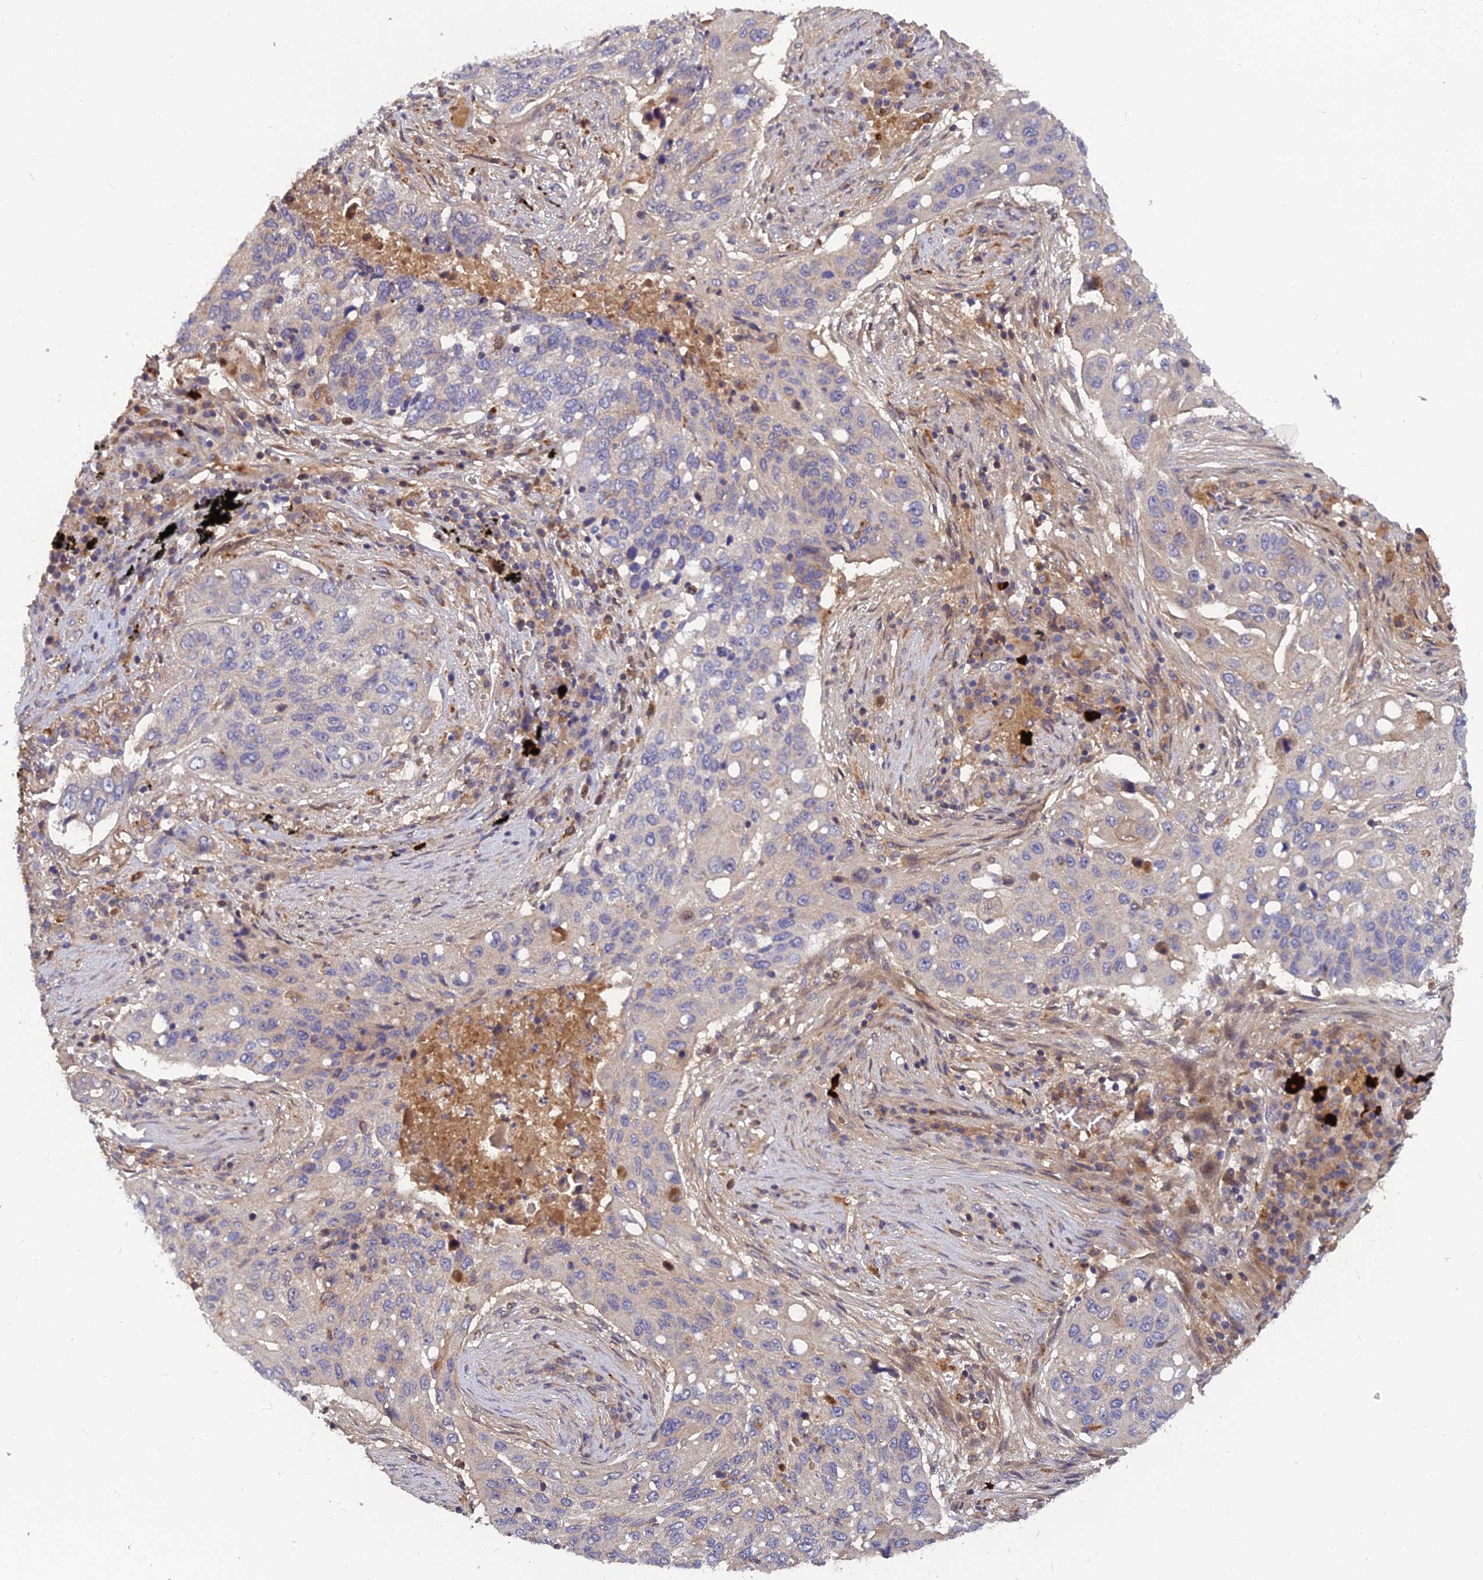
{"staining": {"intensity": "negative", "quantity": "none", "location": "none"}, "tissue": "lung cancer", "cell_type": "Tumor cells", "image_type": "cancer", "snomed": [{"axis": "morphology", "description": "Squamous cell carcinoma, NOS"}, {"axis": "topography", "description": "Lung"}], "caption": "Tumor cells show no significant protein positivity in lung squamous cell carcinoma.", "gene": "FAM151B", "patient": {"sex": "female", "age": 63}}